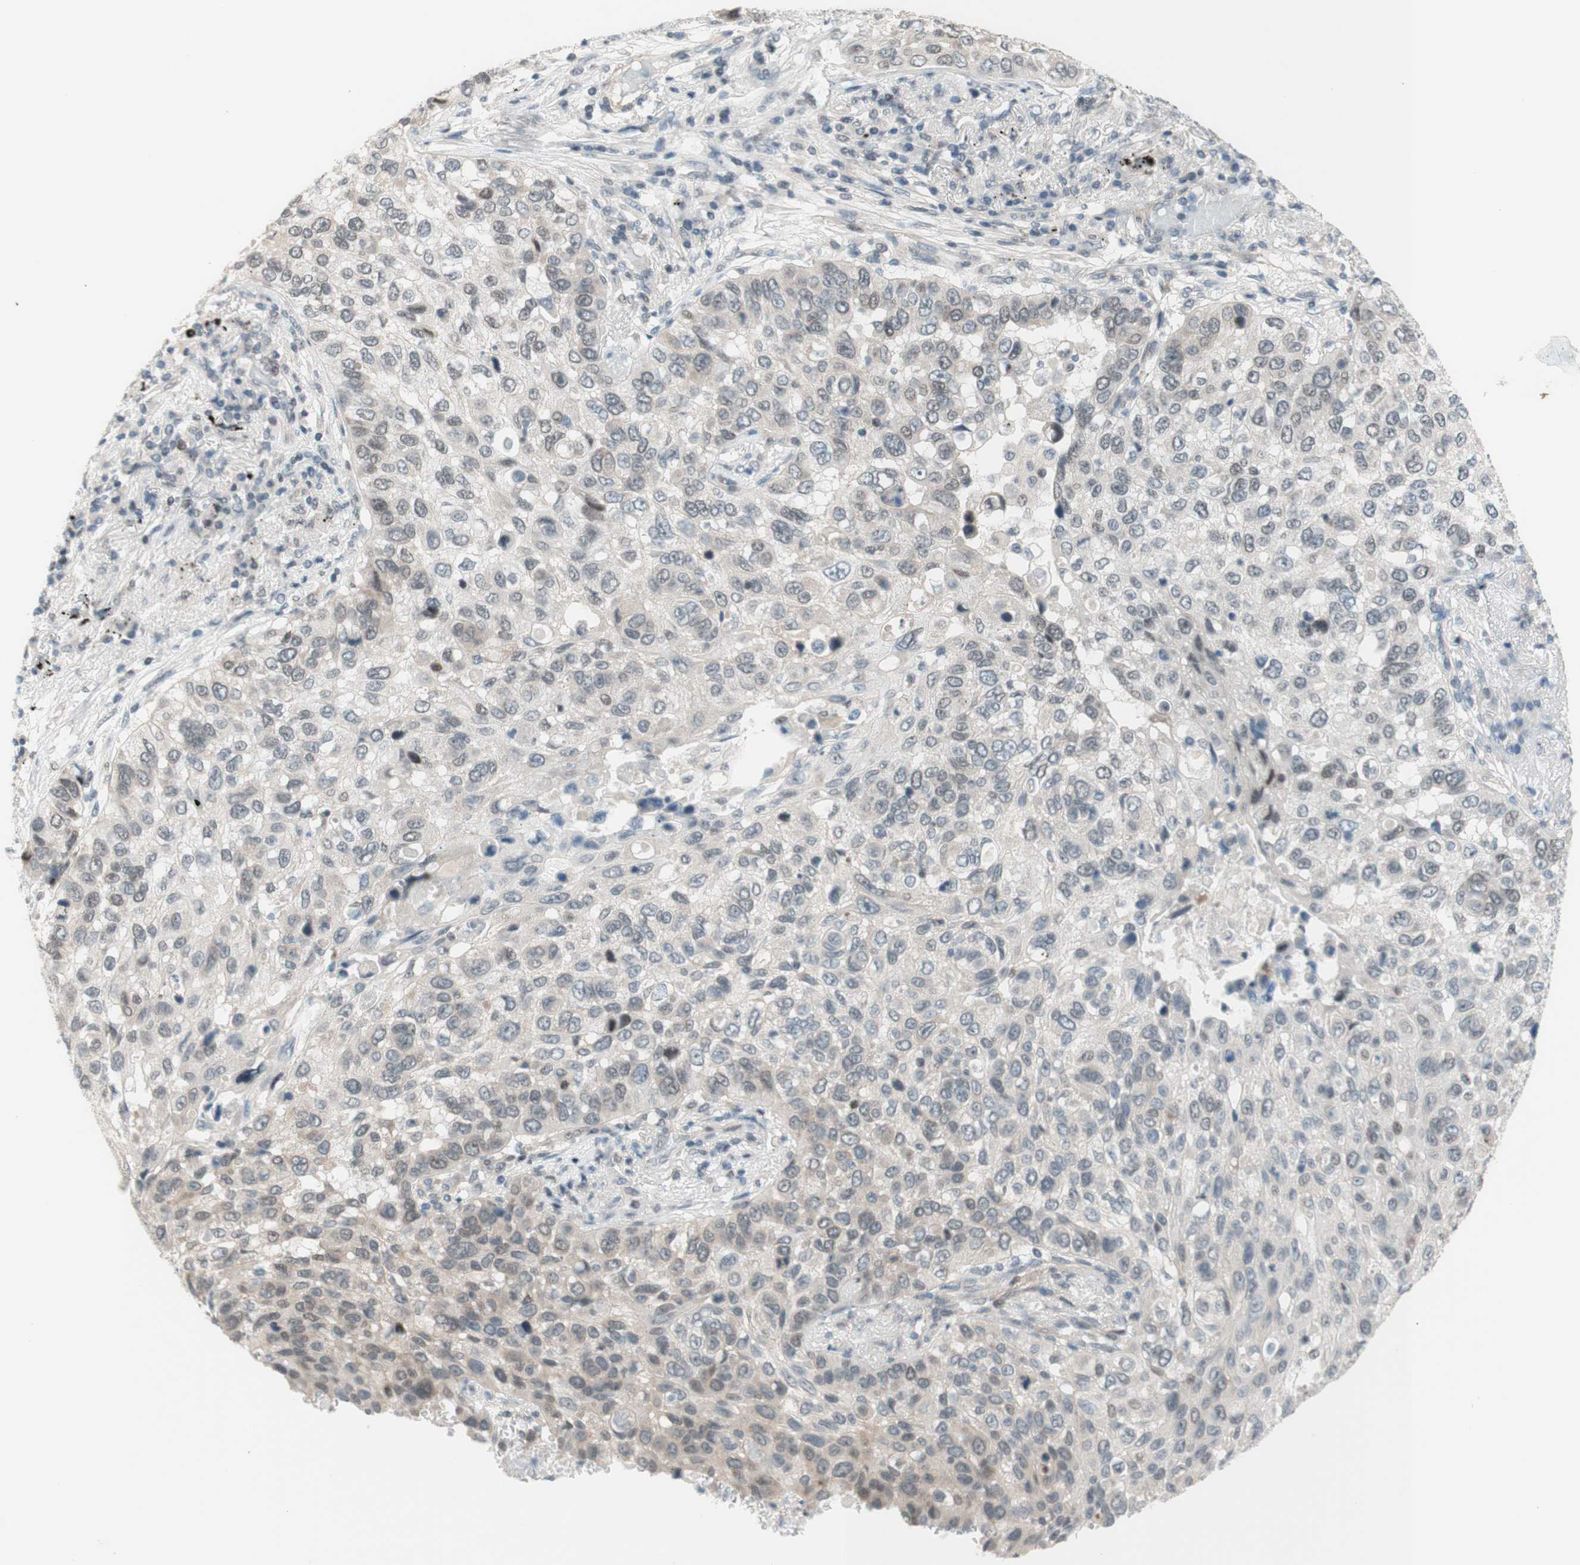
{"staining": {"intensity": "weak", "quantity": "<25%", "location": "nuclear"}, "tissue": "lung cancer", "cell_type": "Tumor cells", "image_type": "cancer", "snomed": [{"axis": "morphology", "description": "Squamous cell carcinoma, NOS"}, {"axis": "topography", "description": "Lung"}], "caption": "Immunohistochemistry (IHC) micrograph of neoplastic tissue: human lung squamous cell carcinoma stained with DAB displays no significant protein staining in tumor cells.", "gene": "JPH1", "patient": {"sex": "male", "age": 57}}